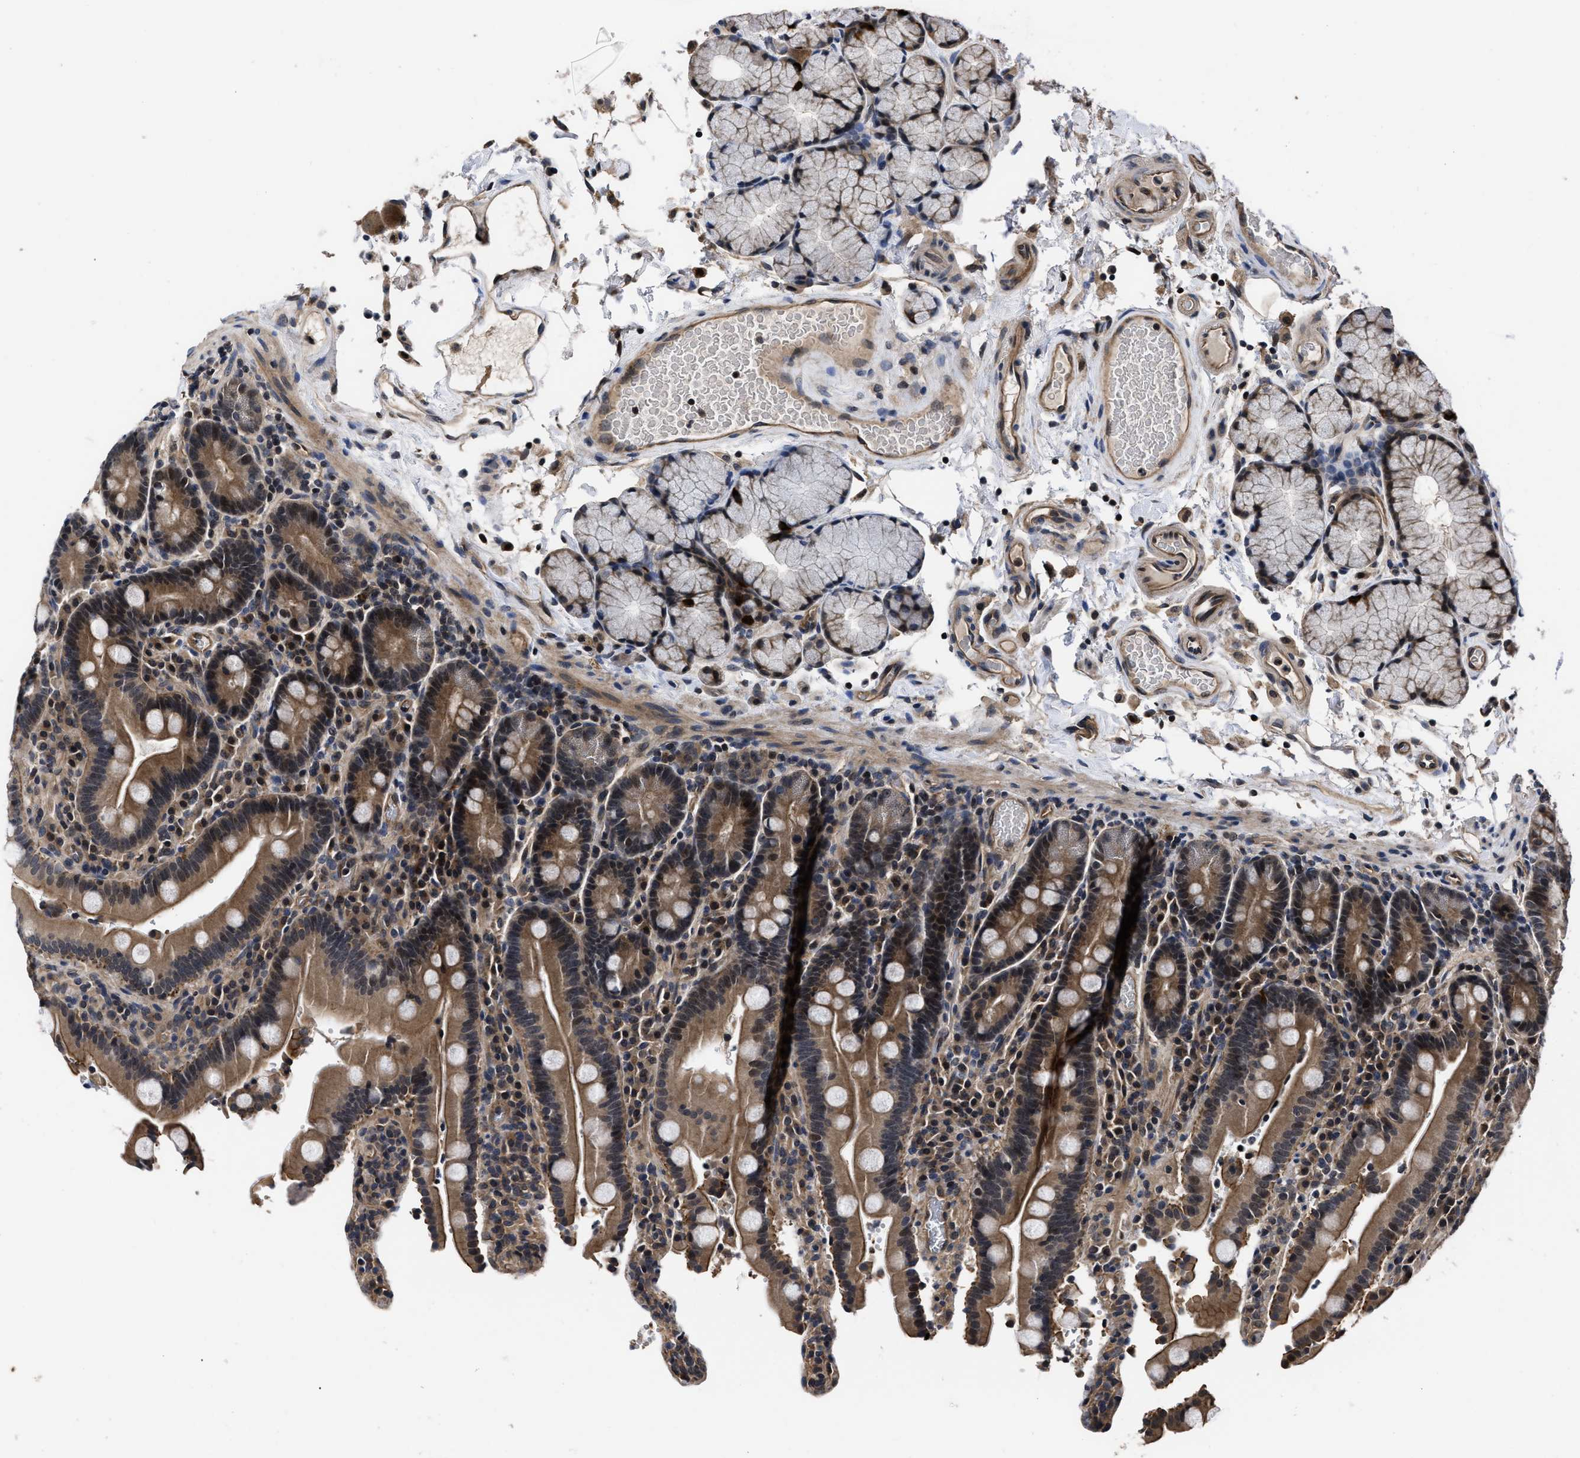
{"staining": {"intensity": "moderate", "quantity": ">75%", "location": "cytoplasmic/membranous"}, "tissue": "duodenum", "cell_type": "Glandular cells", "image_type": "normal", "snomed": [{"axis": "morphology", "description": "Normal tissue, NOS"}, {"axis": "topography", "description": "Small intestine, NOS"}], "caption": "Glandular cells reveal moderate cytoplasmic/membranous expression in about >75% of cells in unremarkable duodenum.", "gene": "DNAJC14", "patient": {"sex": "female", "age": 71}}